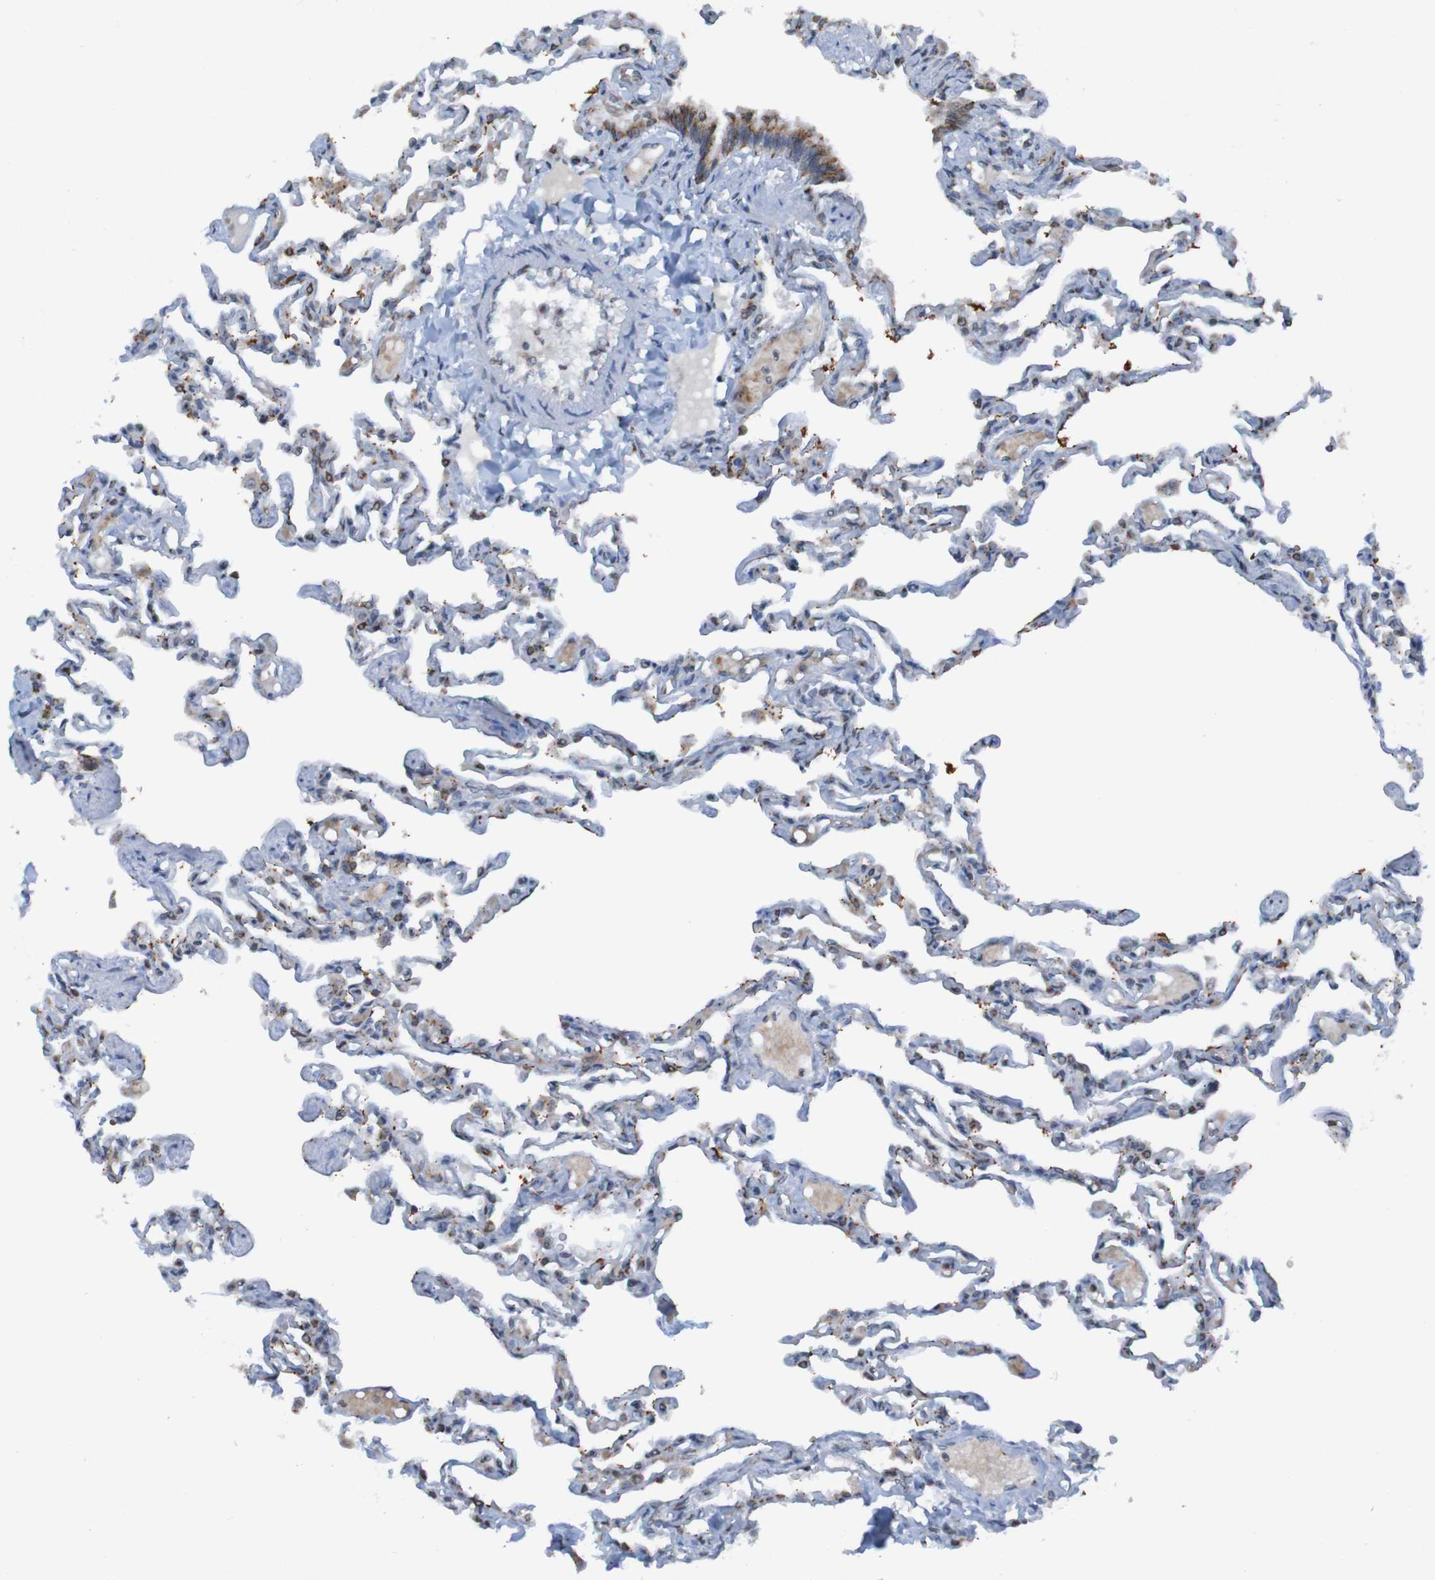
{"staining": {"intensity": "weak", "quantity": "25%-75%", "location": "cytoplasmic/membranous"}, "tissue": "lung", "cell_type": "Alveolar cells", "image_type": "normal", "snomed": [{"axis": "morphology", "description": "Normal tissue, NOS"}, {"axis": "topography", "description": "Lung"}], "caption": "Human lung stained with a protein marker demonstrates weak staining in alveolar cells.", "gene": "UNG", "patient": {"sex": "male", "age": 21}}